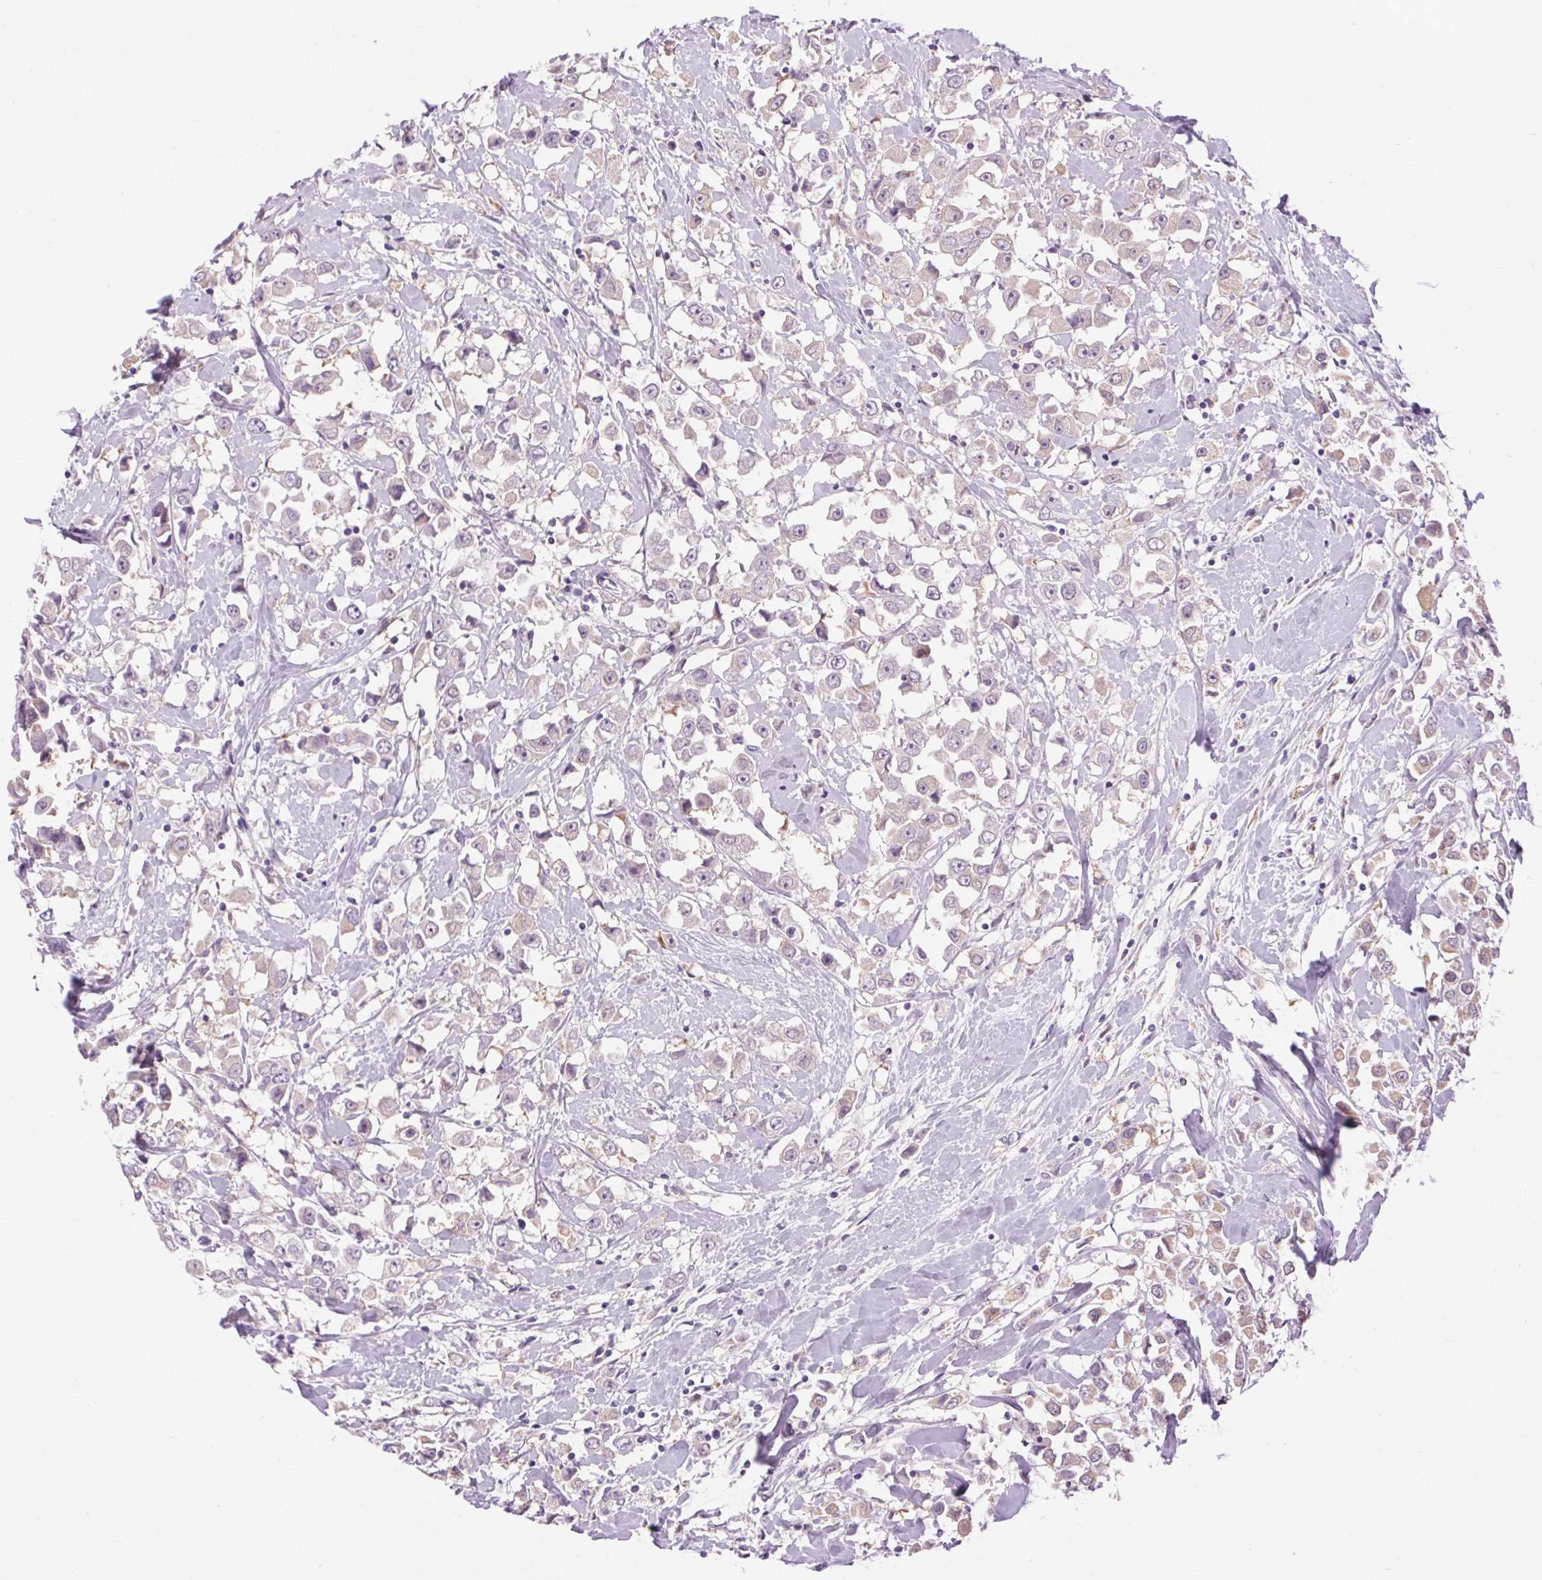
{"staining": {"intensity": "negative", "quantity": "none", "location": "none"}, "tissue": "breast cancer", "cell_type": "Tumor cells", "image_type": "cancer", "snomed": [{"axis": "morphology", "description": "Duct carcinoma"}, {"axis": "topography", "description": "Breast"}], "caption": "Tumor cells show no significant protein expression in breast invasive ductal carcinoma.", "gene": "SOWAHC", "patient": {"sex": "female", "age": 61}}